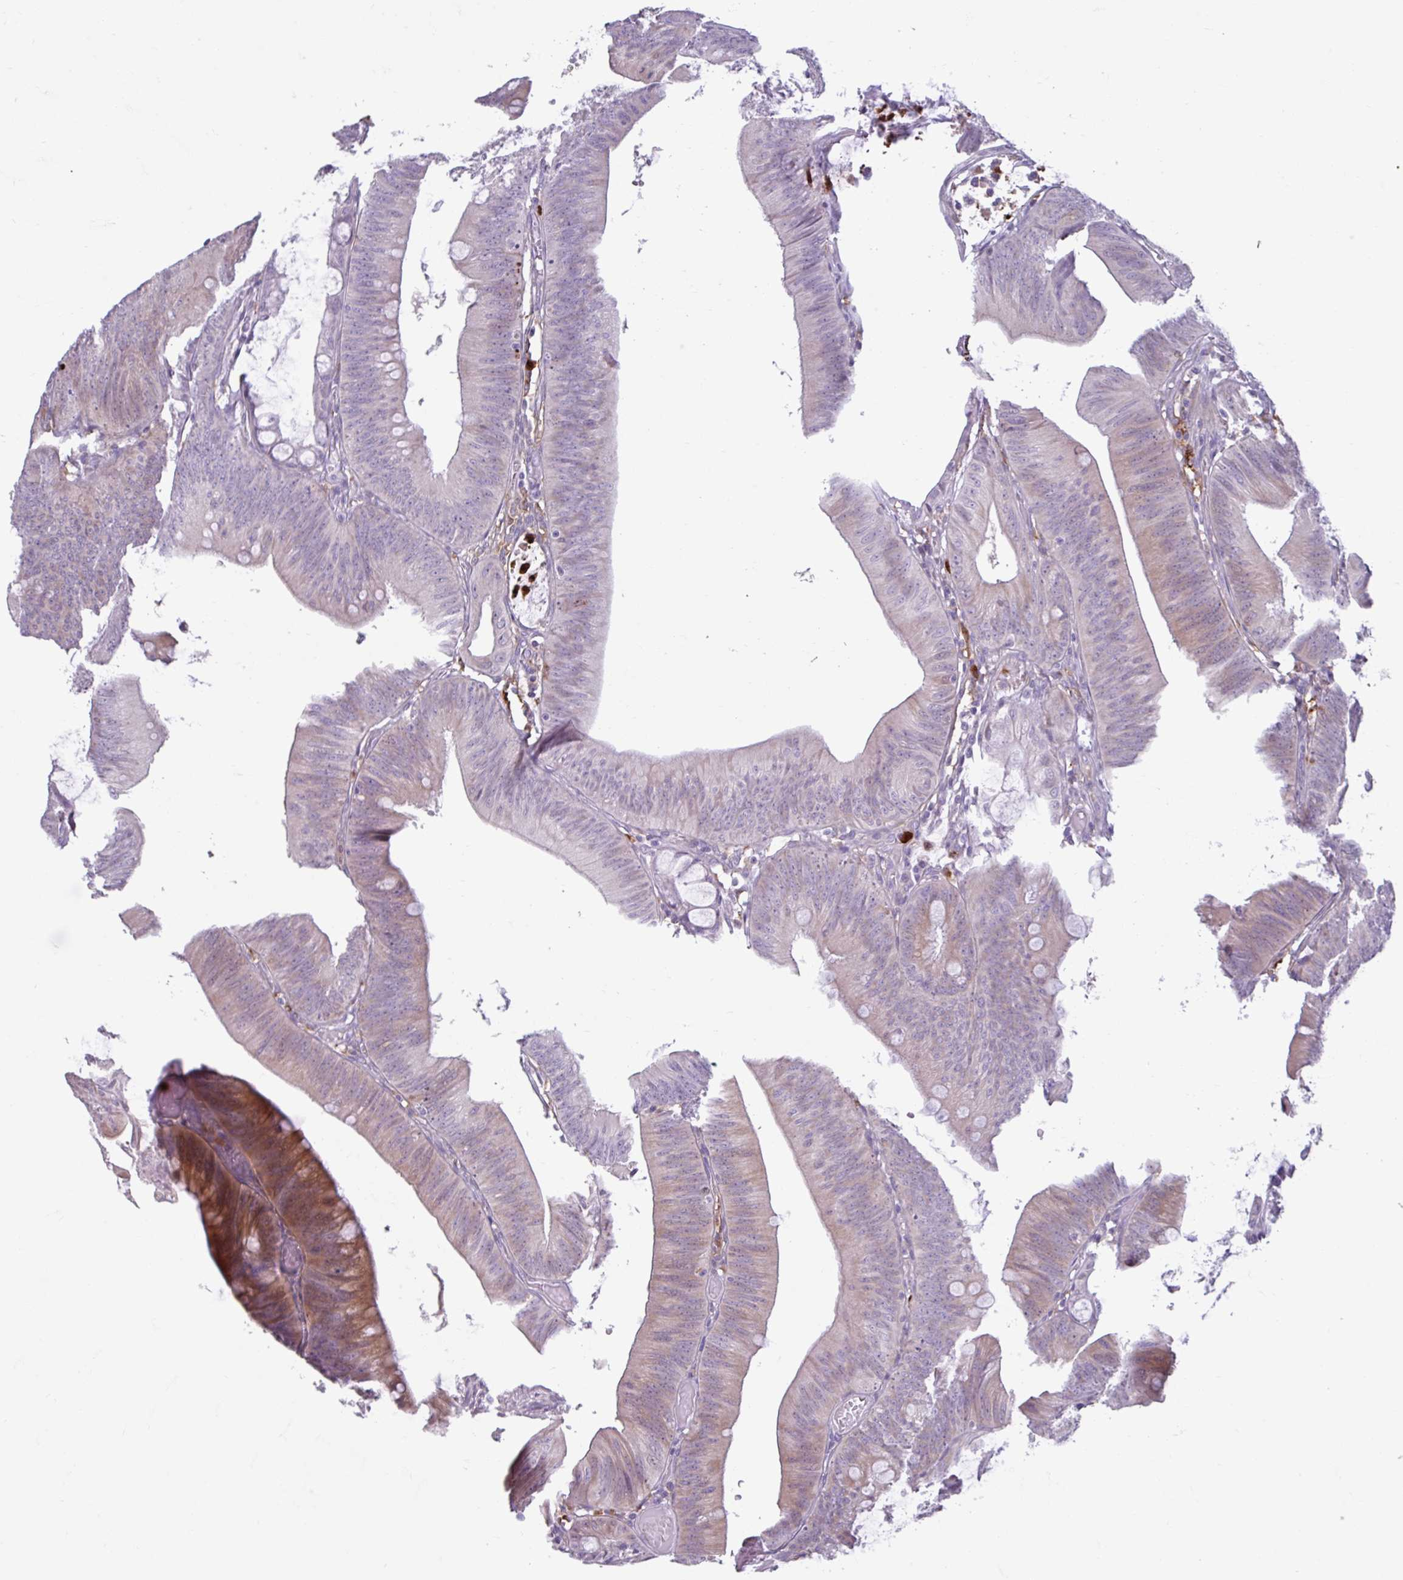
{"staining": {"intensity": "weak", "quantity": "<25%", "location": "cytoplasmic/membranous"}, "tissue": "colorectal cancer", "cell_type": "Tumor cells", "image_type": "cancer", "snomed": [{"axis": "morphology", "description": "Adenocarcinoma, NOS"}, {"axis": "topography", "description": "Colon"}], "caption": "Tumor cells are negative for protein expression in human colorectal adenocarcinoma.", "gene": "CEP120", "patient": {"sex": "male", "age": 84}}